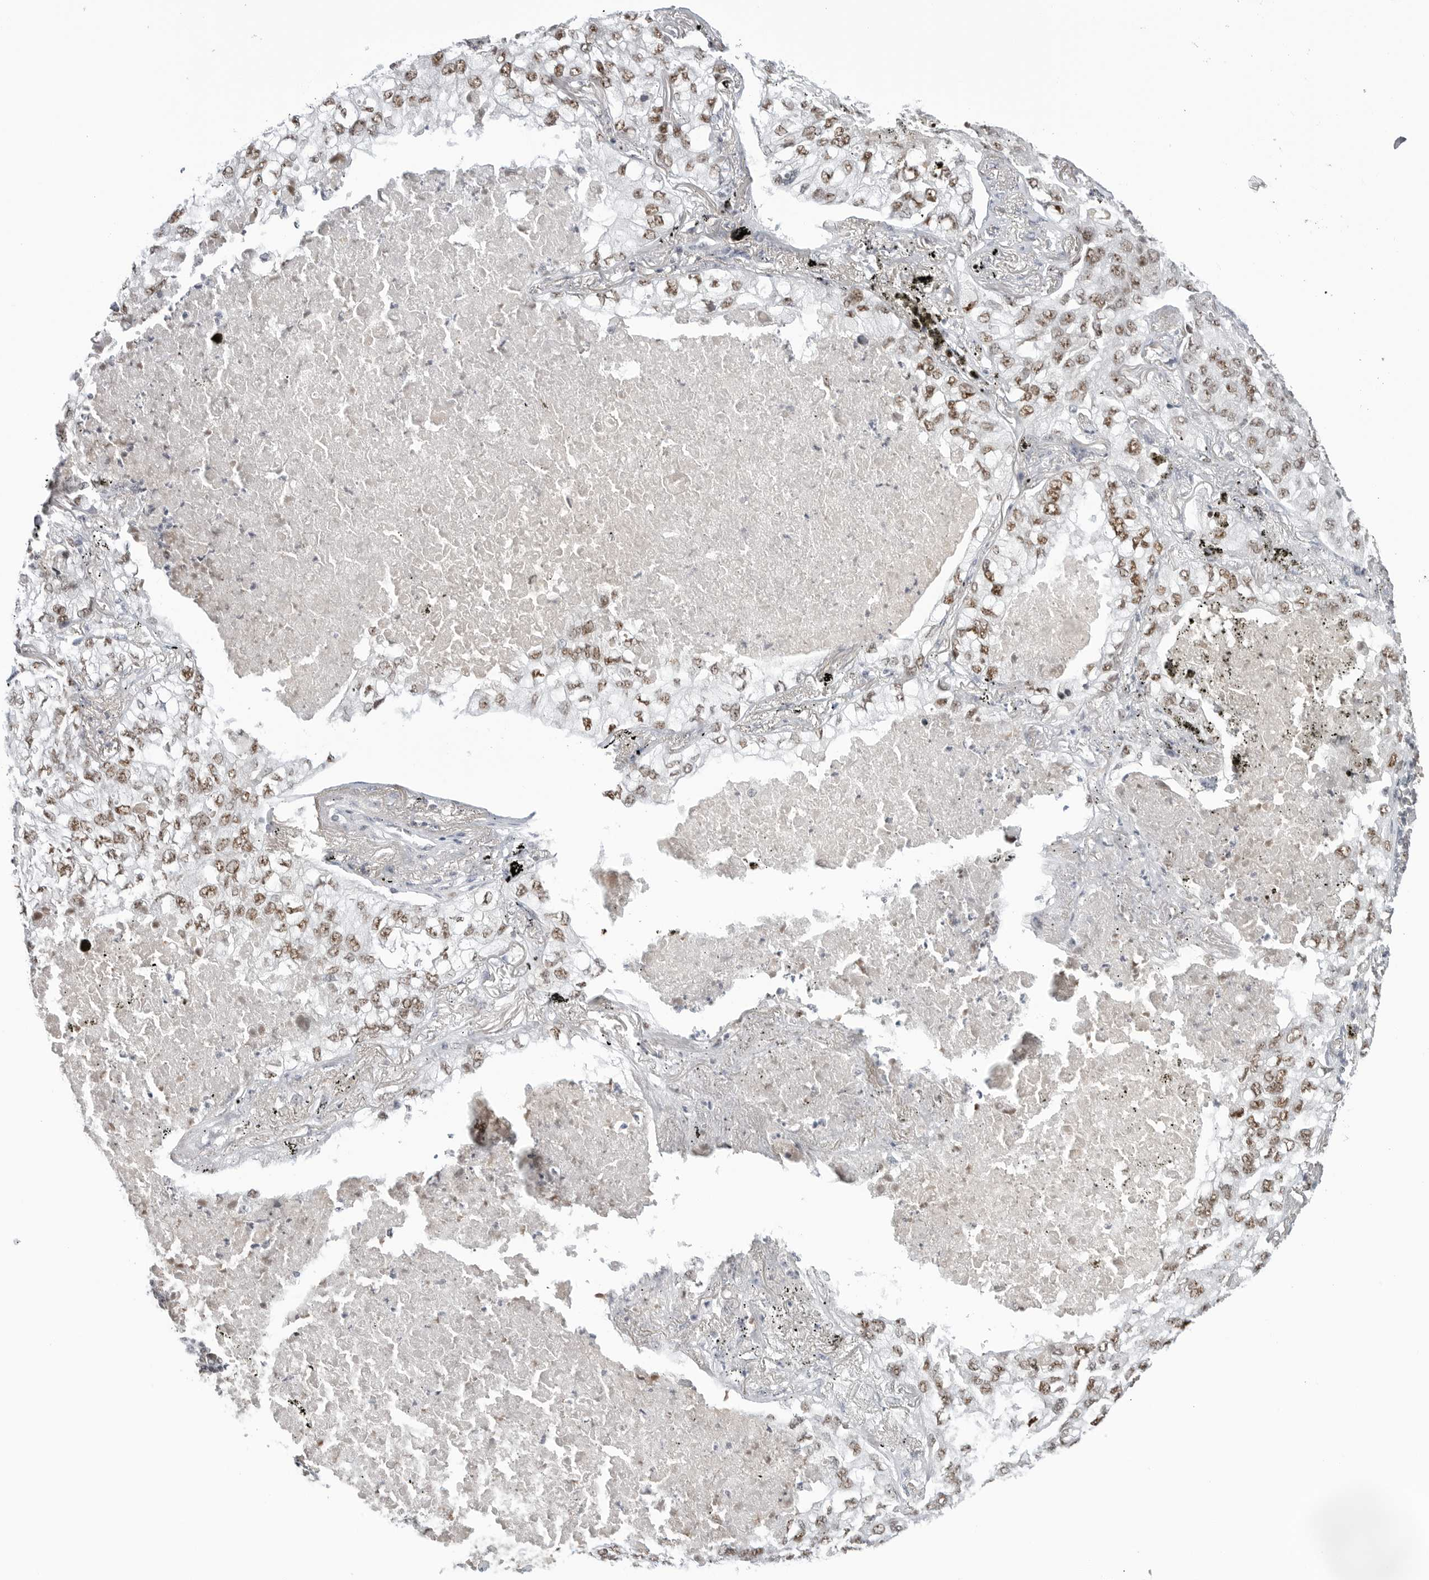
{"staining": {"intensity": "moderate", "quantity": ">75%", "location": "nuclear"}, "tissue": "lung cancer", "cell_type": "Tumor cells", "image_type": "cancer", "snomed": [{"axis": "morphology", "description": "Adenocarcinoma, NOS"}, {"axis": "topography", "description": "Lung"}], "caption": "This is an image of IHC staining of adenocarcinoma (lung), which shows moderate positivity in the nuclear of tumor cells.", "gene": "WRAP53", "patient": {"sex": "male", "age": 65}}